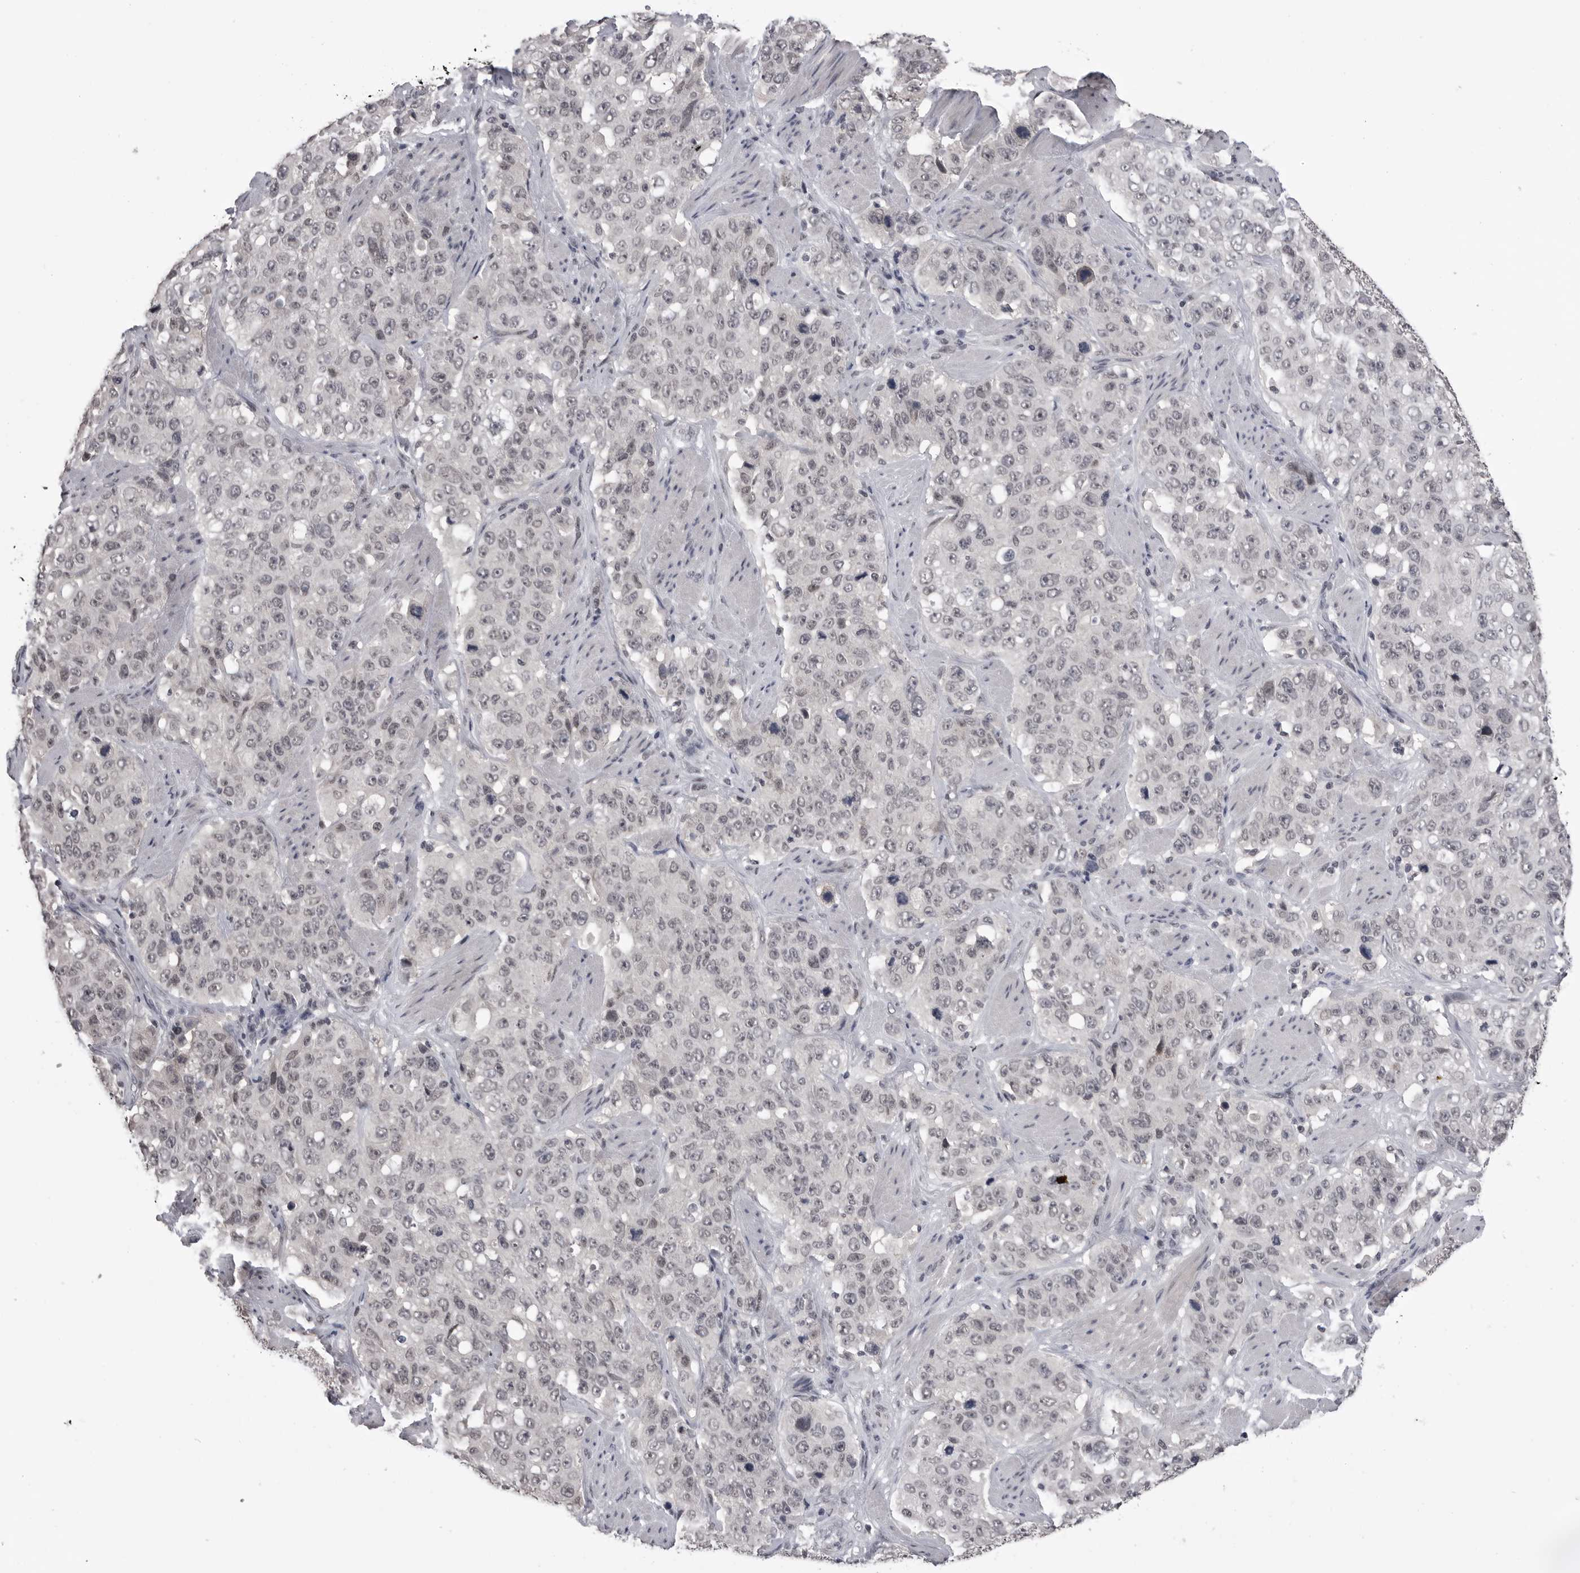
{"staining": {"intensity": "weak", "quantity": "<25%", "location": "nuclear"}, "tissue": "stomach cancer", "cell_type": "Tumor cells", "image_type": "cancer", "snomed": [{"axis": "morphology", "description": "Adenocarcinoma, NOS"}, {"axis": "topography", "description": "Stomach"}], "caption": "Stomach cancer stained for a protein using immunohistochemistry demonstrates no expression tumor cells.", "gene": "DLG2", "patient": {"sex": "male", "age": 48}}